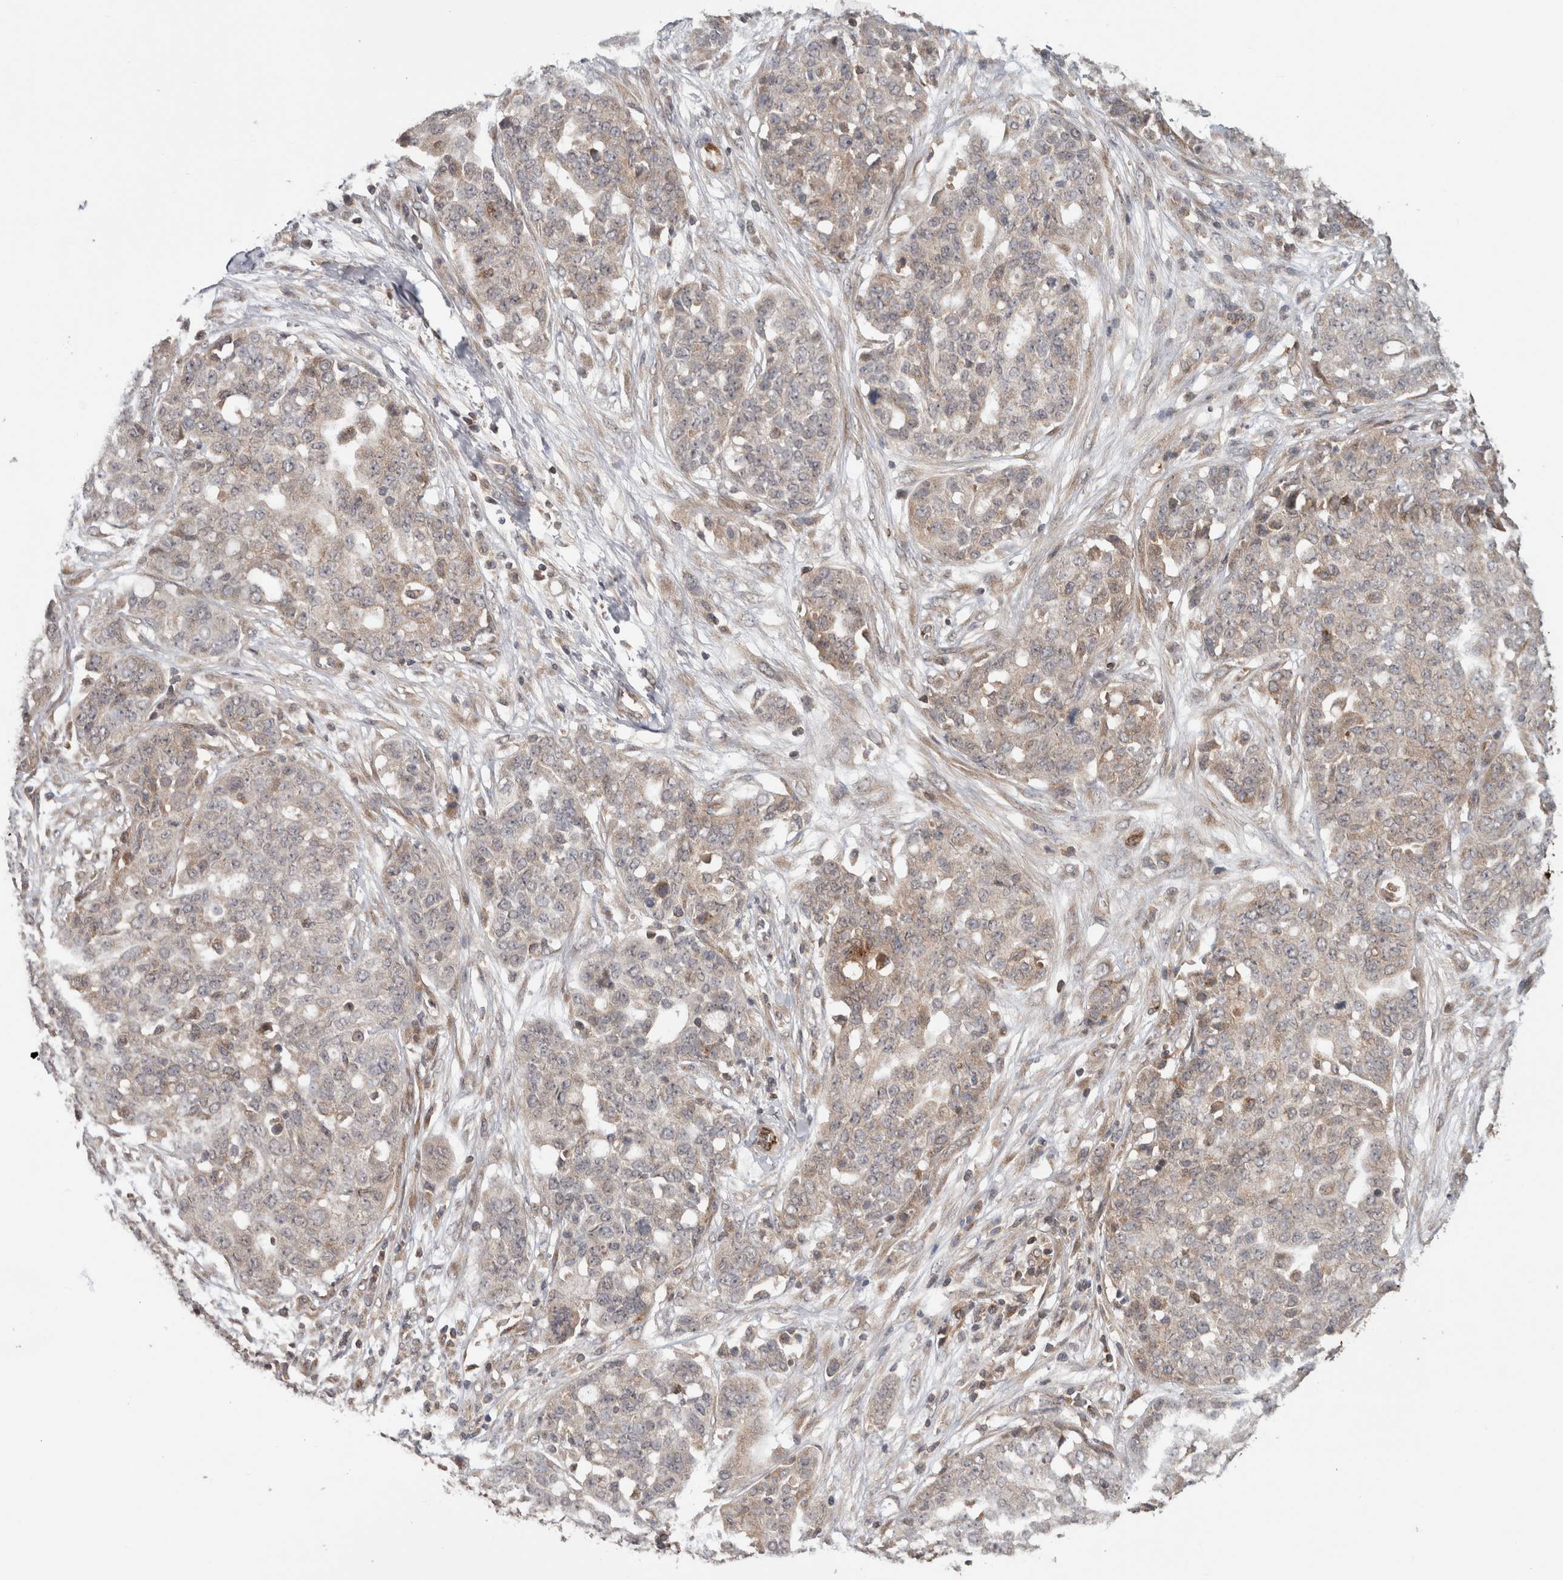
{"staining": {"intensity": "weak", "quantity": "<25%", "location": "cytoplasmic/membranous"}, "tissue": "ovarian cancer", "cell_type": "Tumor cells", "image_type": "cancer", "snomed": [{"axis": "morphology", "description": "Cystadenocarcinoma, serous, NOS"}, {"axis": "topography", "description": "Soft tissue"}, {"axis": "topography", "description": "Ovary"}], "caption": "Histopathology image shows no significant protein positivity in tumor cells of serous cystadenocarcinoma (ovarian).", "gene": "HMOX2", "patient": {"sex": "female", "age": 57}}